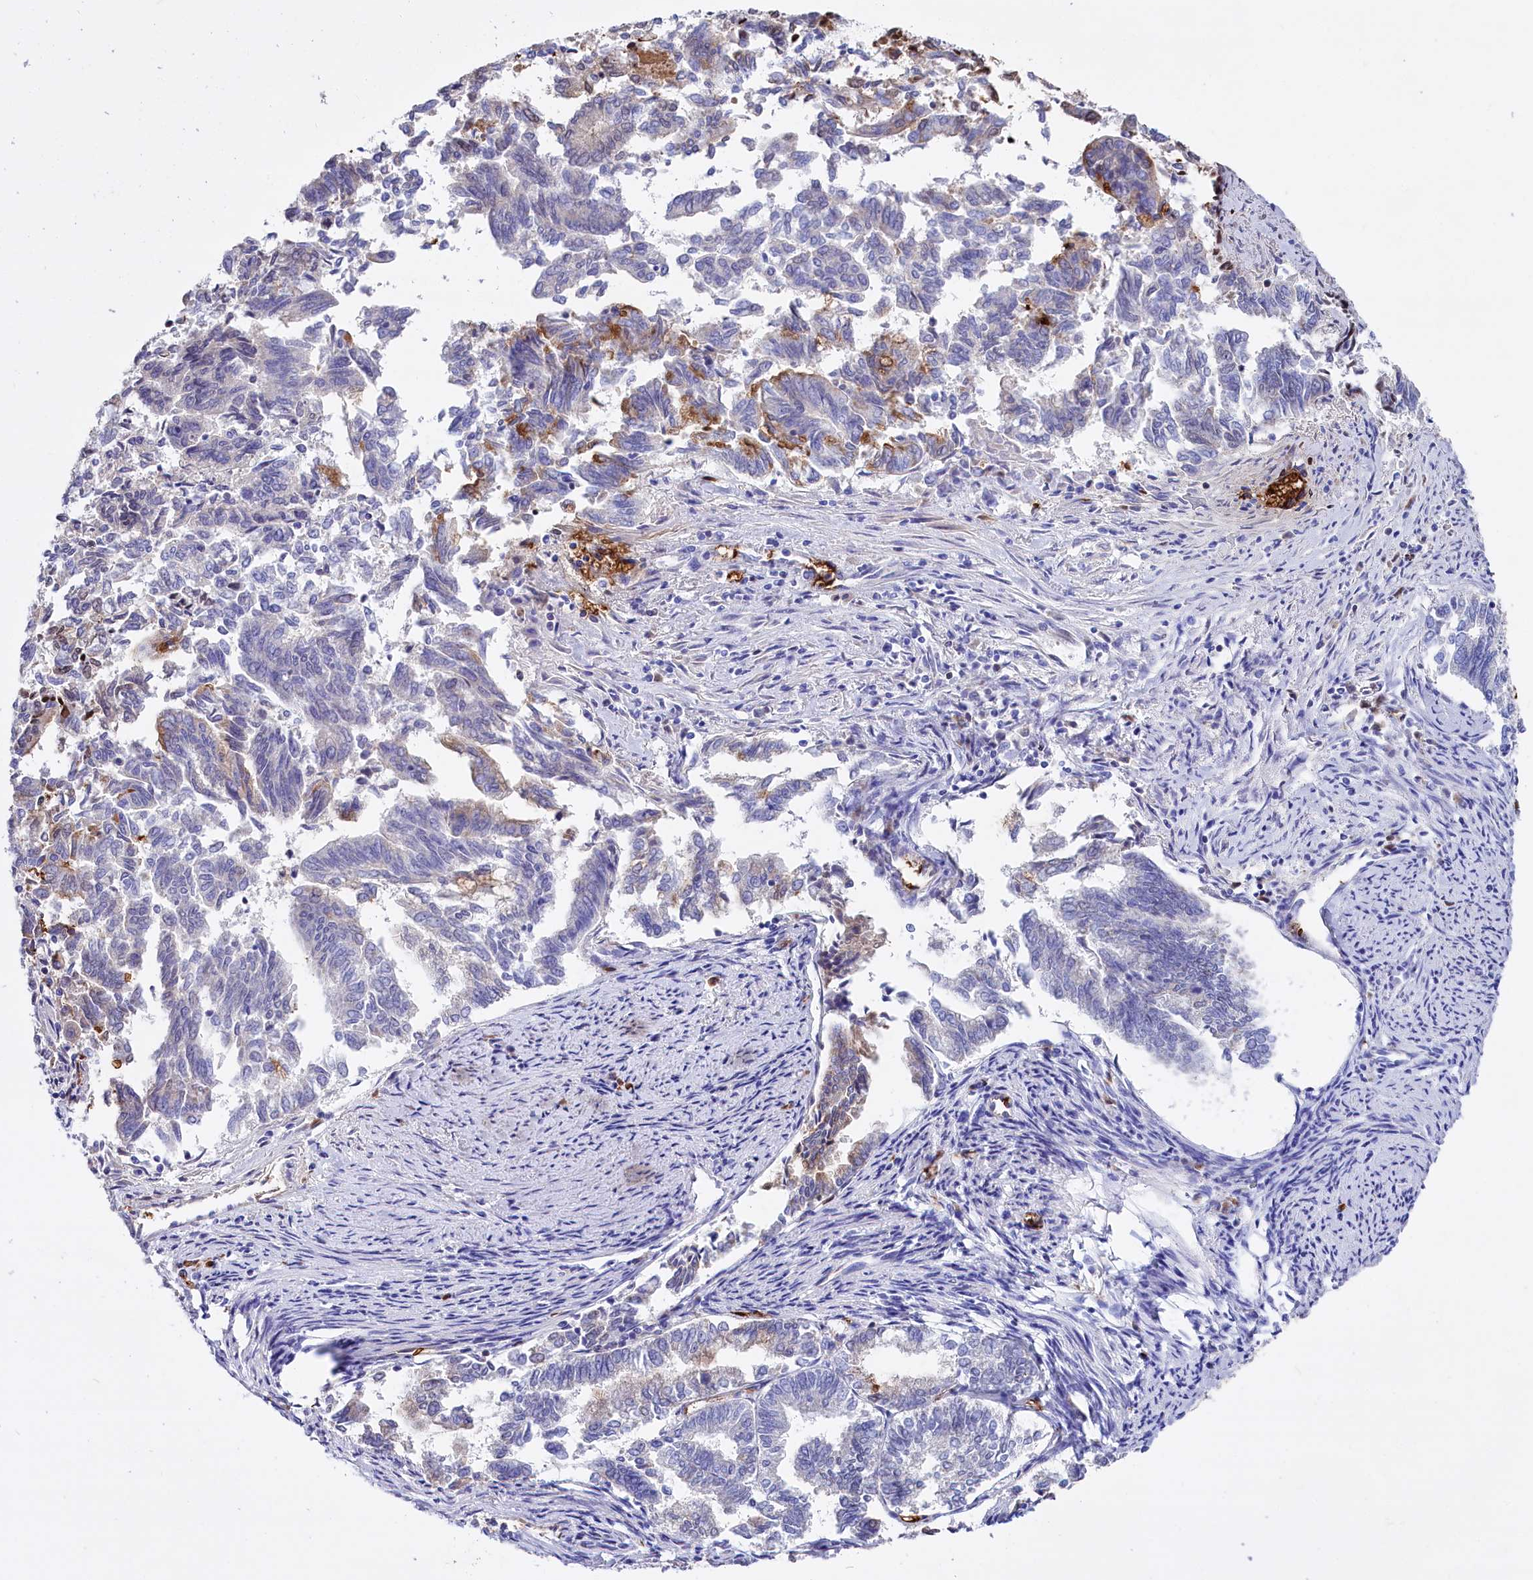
{"staining": {"intensity": "moderate", "quantity": "<25%", "location": "cytoplasmic/membranous"}, "tissue": "endometrial cancer", "cell_type": "Tumor cells", "image_type": "cancer", "snomed": [{"axis": "morphology", "description": "Adenocarcinoma, NOS"}, {"axis": "topography", "description": "Endometrium"}], "caption": "The immunohistochemical stain highlights moderate cytoplasmic/membranous expression in tumor cells of endometrial cancer tissue.", "gene": "RPUSD3", "patient": {"sex": "female", "age": 79}}